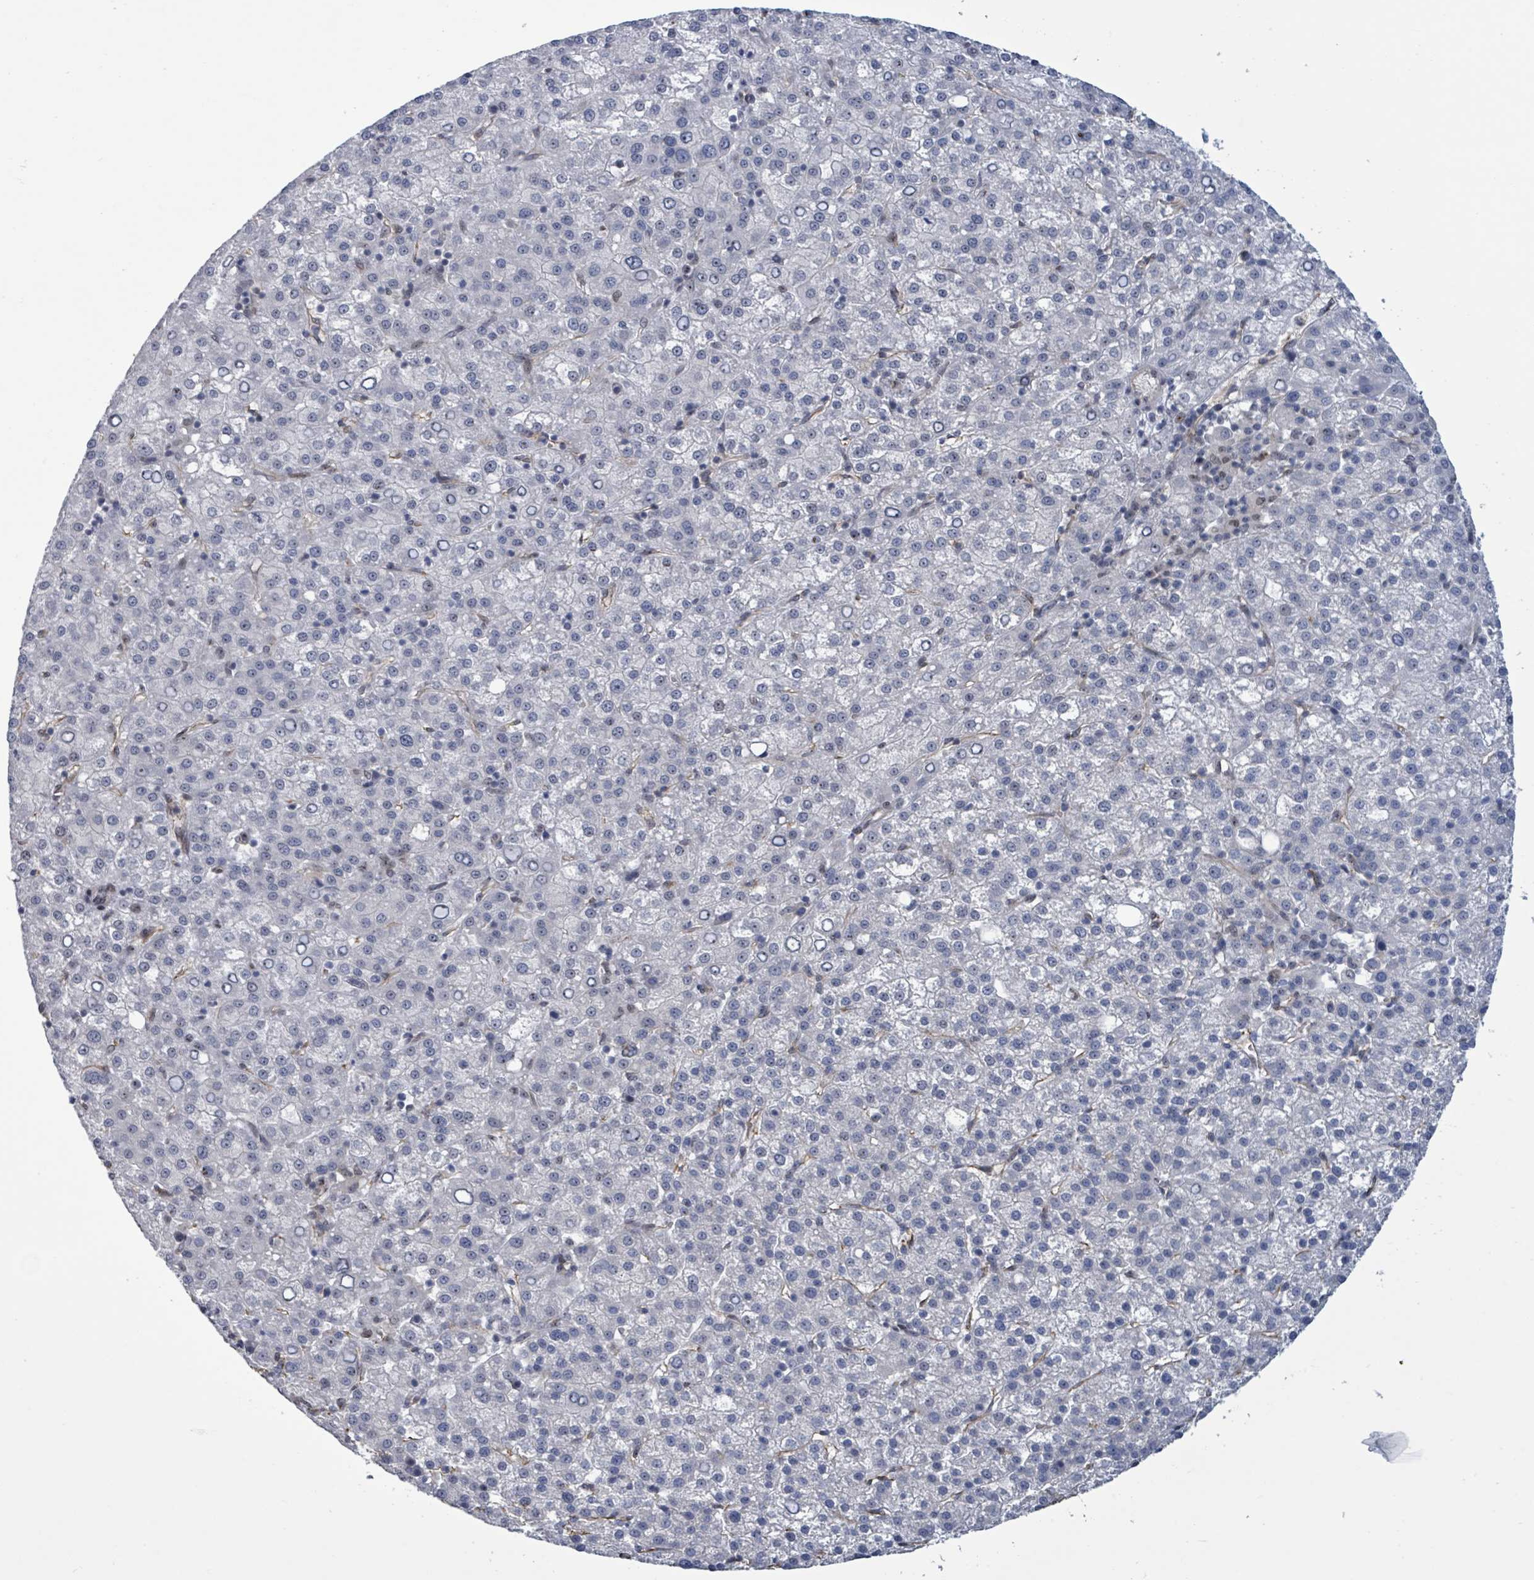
{"staining": {"intensity": "negative", "quantity": "none", "location": "none"}, "tissue": "liver cancer", "cell_type": "Tumor cells", "image_type": "cancer", "snomed": [{"axis": "morphology", "description": "Carcinoma, Hepatocellular, NOS"}, {"axis": "topography", "description": "Liver"}], "caption": "Immunohistochemistry (IHC) of liver cancer displays no expression in tumor cells.", "gene": "RRN3", "patient": {"sex": "female", "age": 58}}